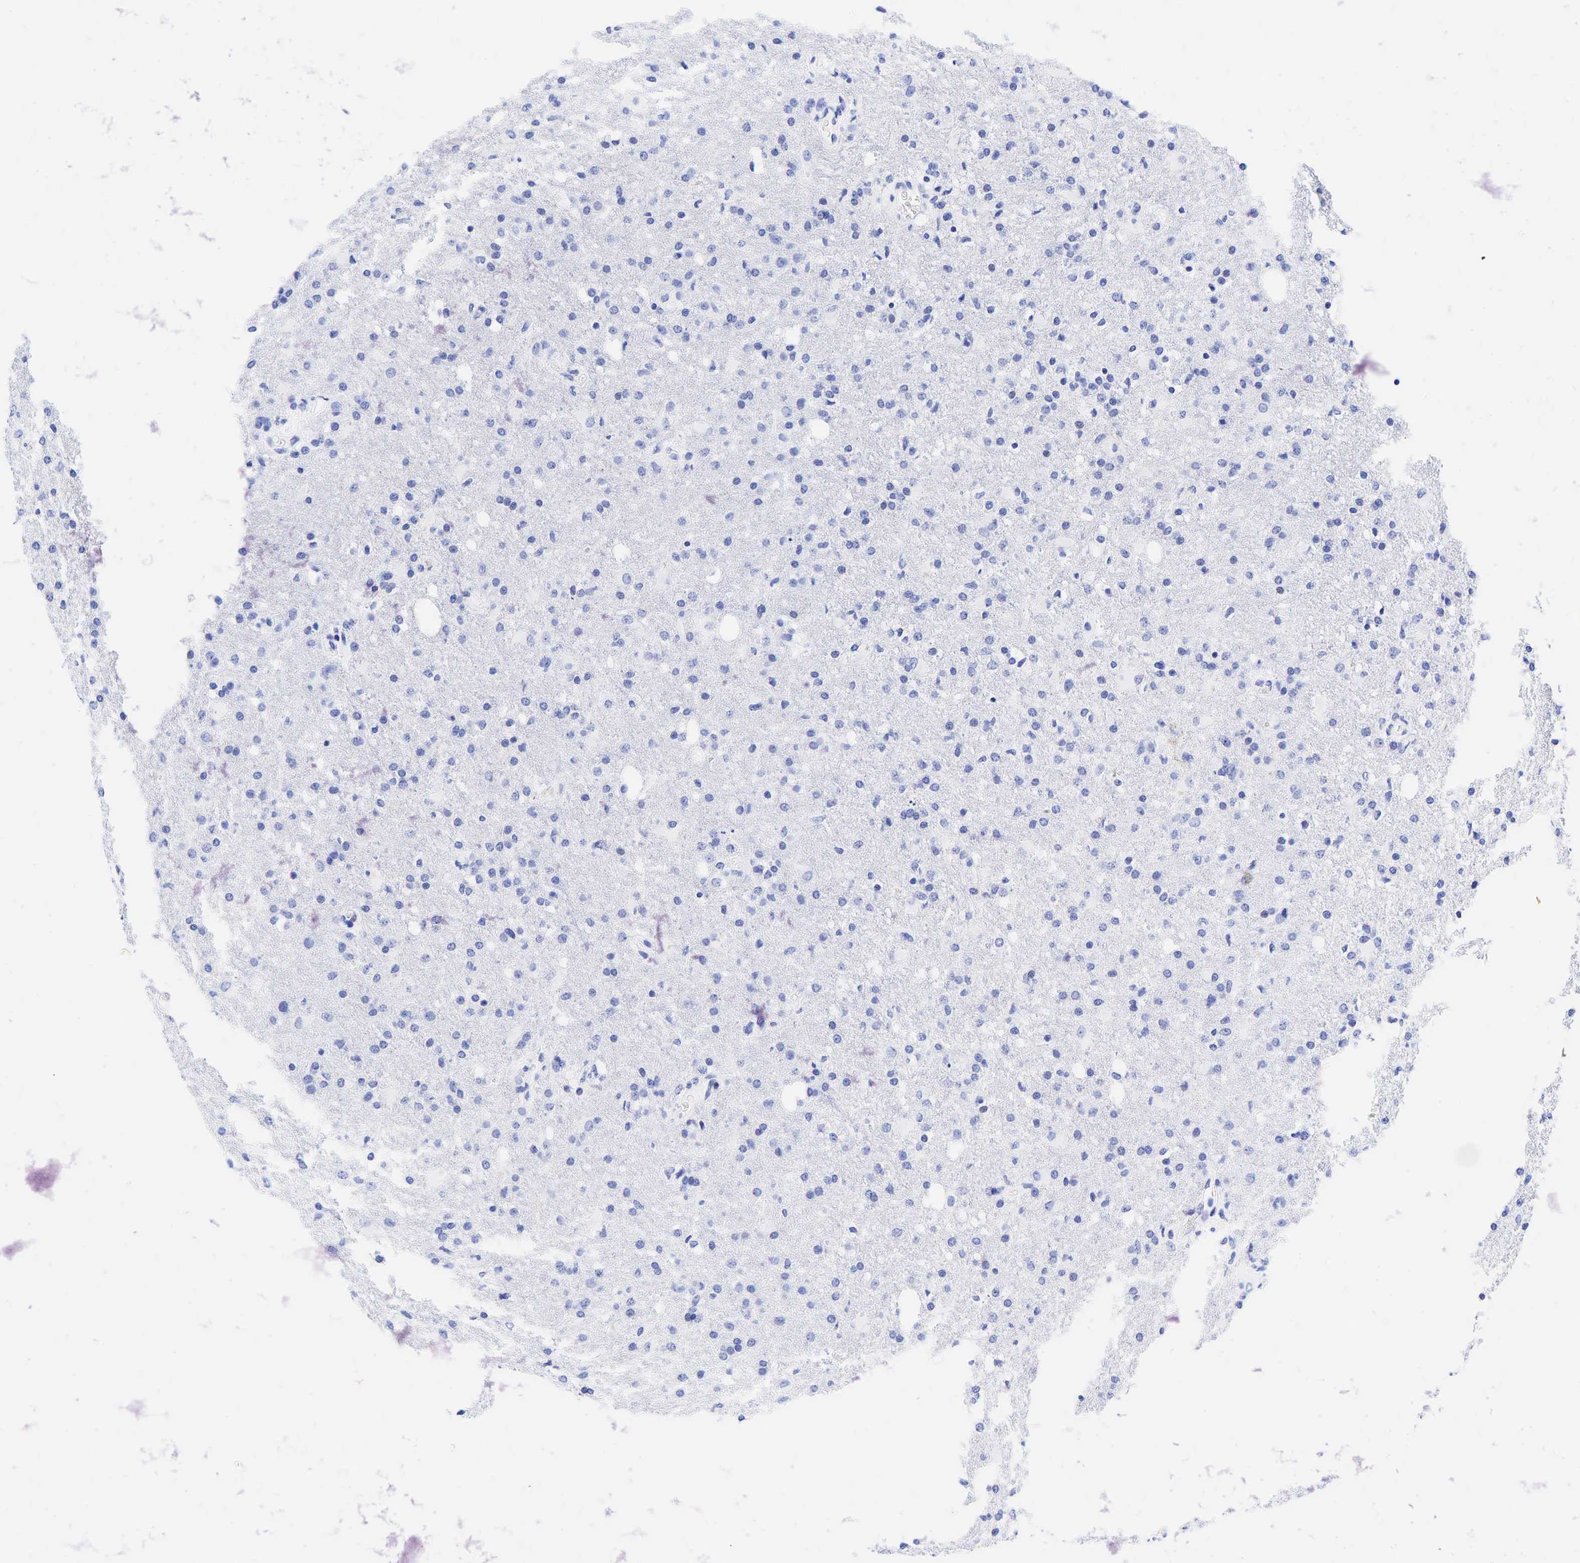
{"staining": {"intensity": "negative", "quantity": "none", "location": "none"}, "tissue": "glioma", "cell_type": "Tumor cells", "image_type": "cancer", "snomed": [{"axis": "morphology", "description": "Glioma, malignant, High grade"}, {"axis": "topography", "description": "Brain"}], "caption": "Immunohistochemical staining of human high-grade glioma (malignant) exhibits no significant expression in tumor cells. The staining is performed using DAB brown chromogen with nuclei counter-stained in using hematoxylin.", "gene": "FUT4", "patient": {"sex": "male", "age": 68}}